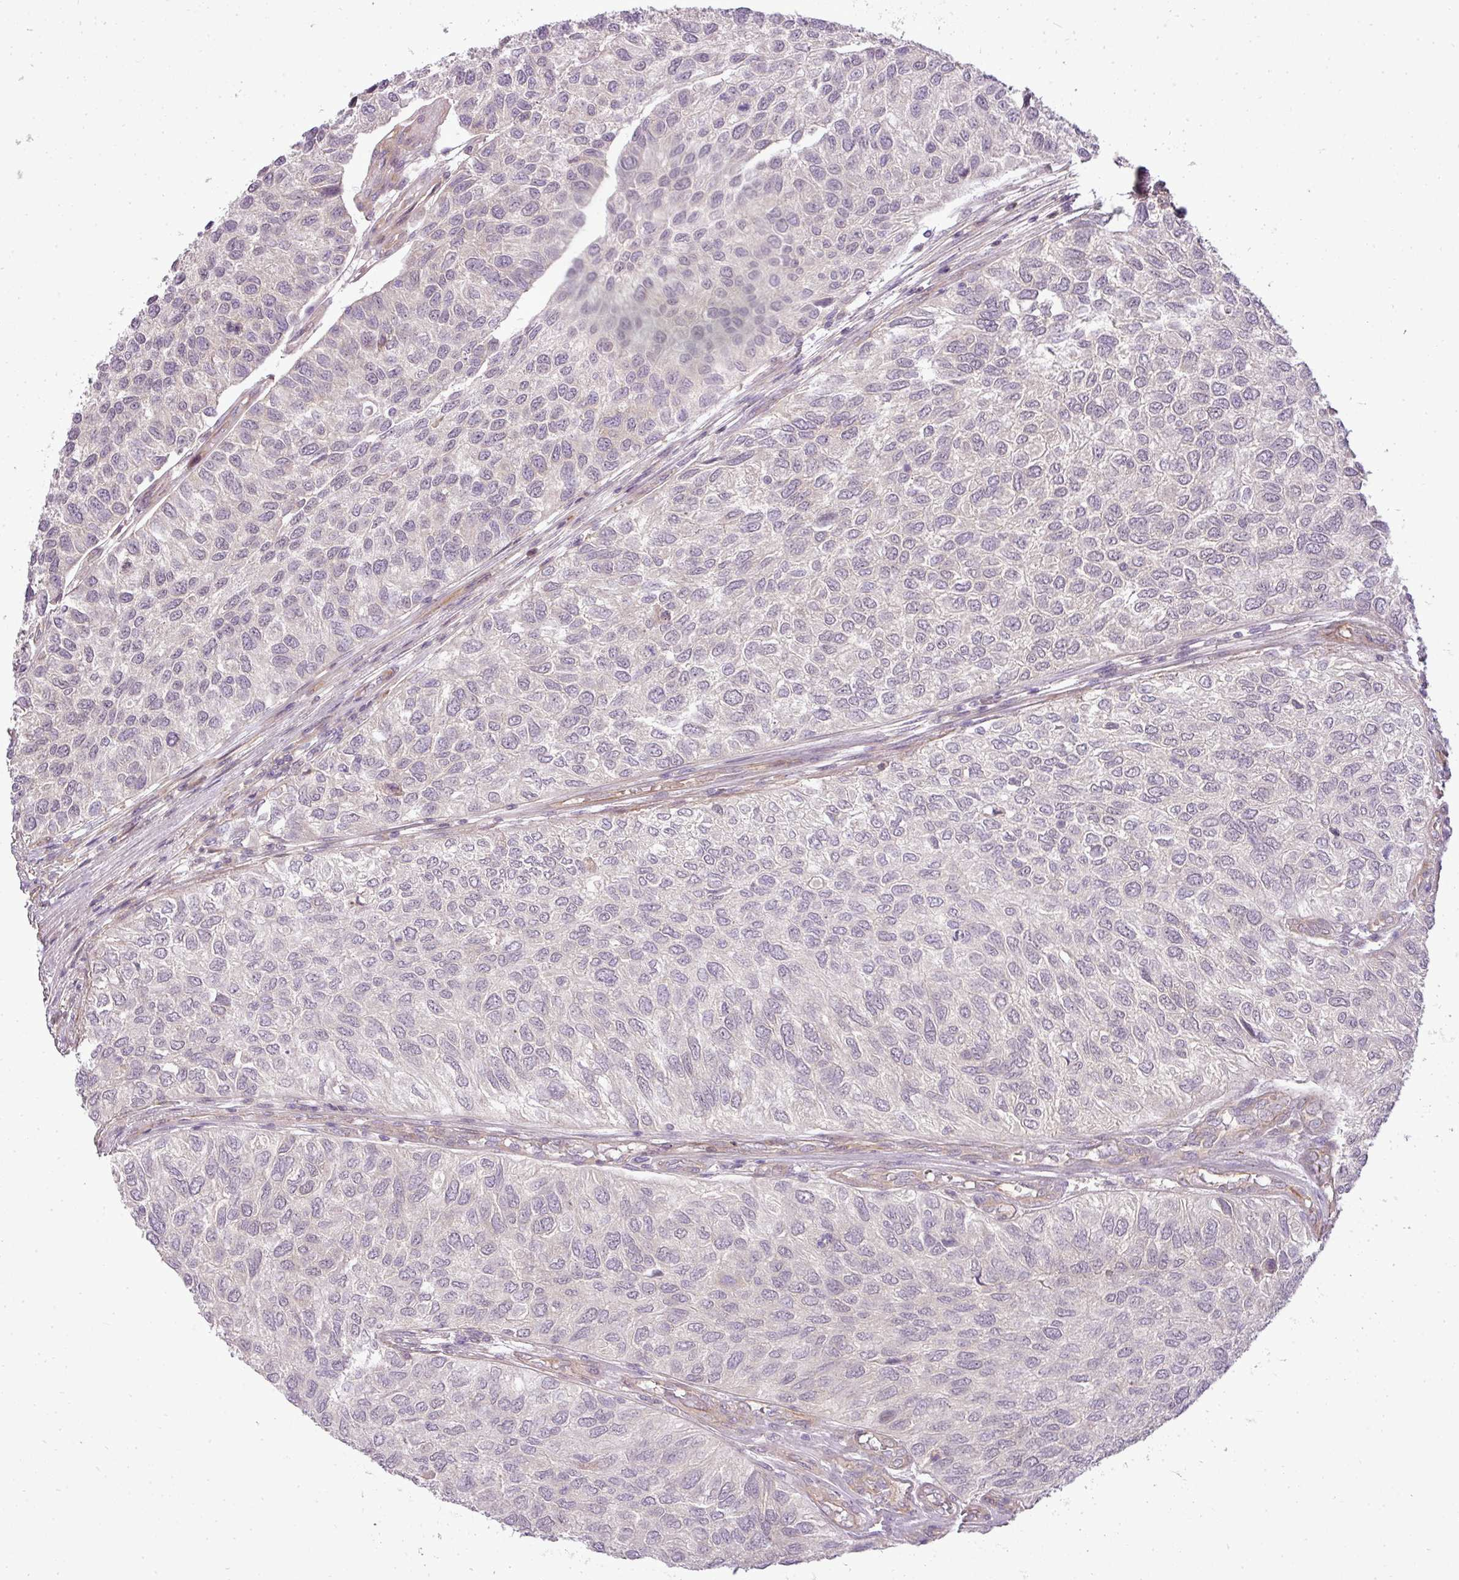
{"staining": {"intensity": "negative", "quantity": "none", "location": "none"}, "tissue": "urothelial cancer", "cell_type": "Tumor cells", "image_type": "cancer", "snomed": [{"axis": "morphology", "description": "Urothelial carcinoma, NOS"}, {"axis": "topography", "description": "Urinary bladder"}], "caption": "Immunohistochemistry photomicrograph of human urothelial cancer stained for a protein (brown), which demonstrates no staining in tumor cells.", "gene": "PDRG1", "patient": {"sex": "male", "age": 55}}